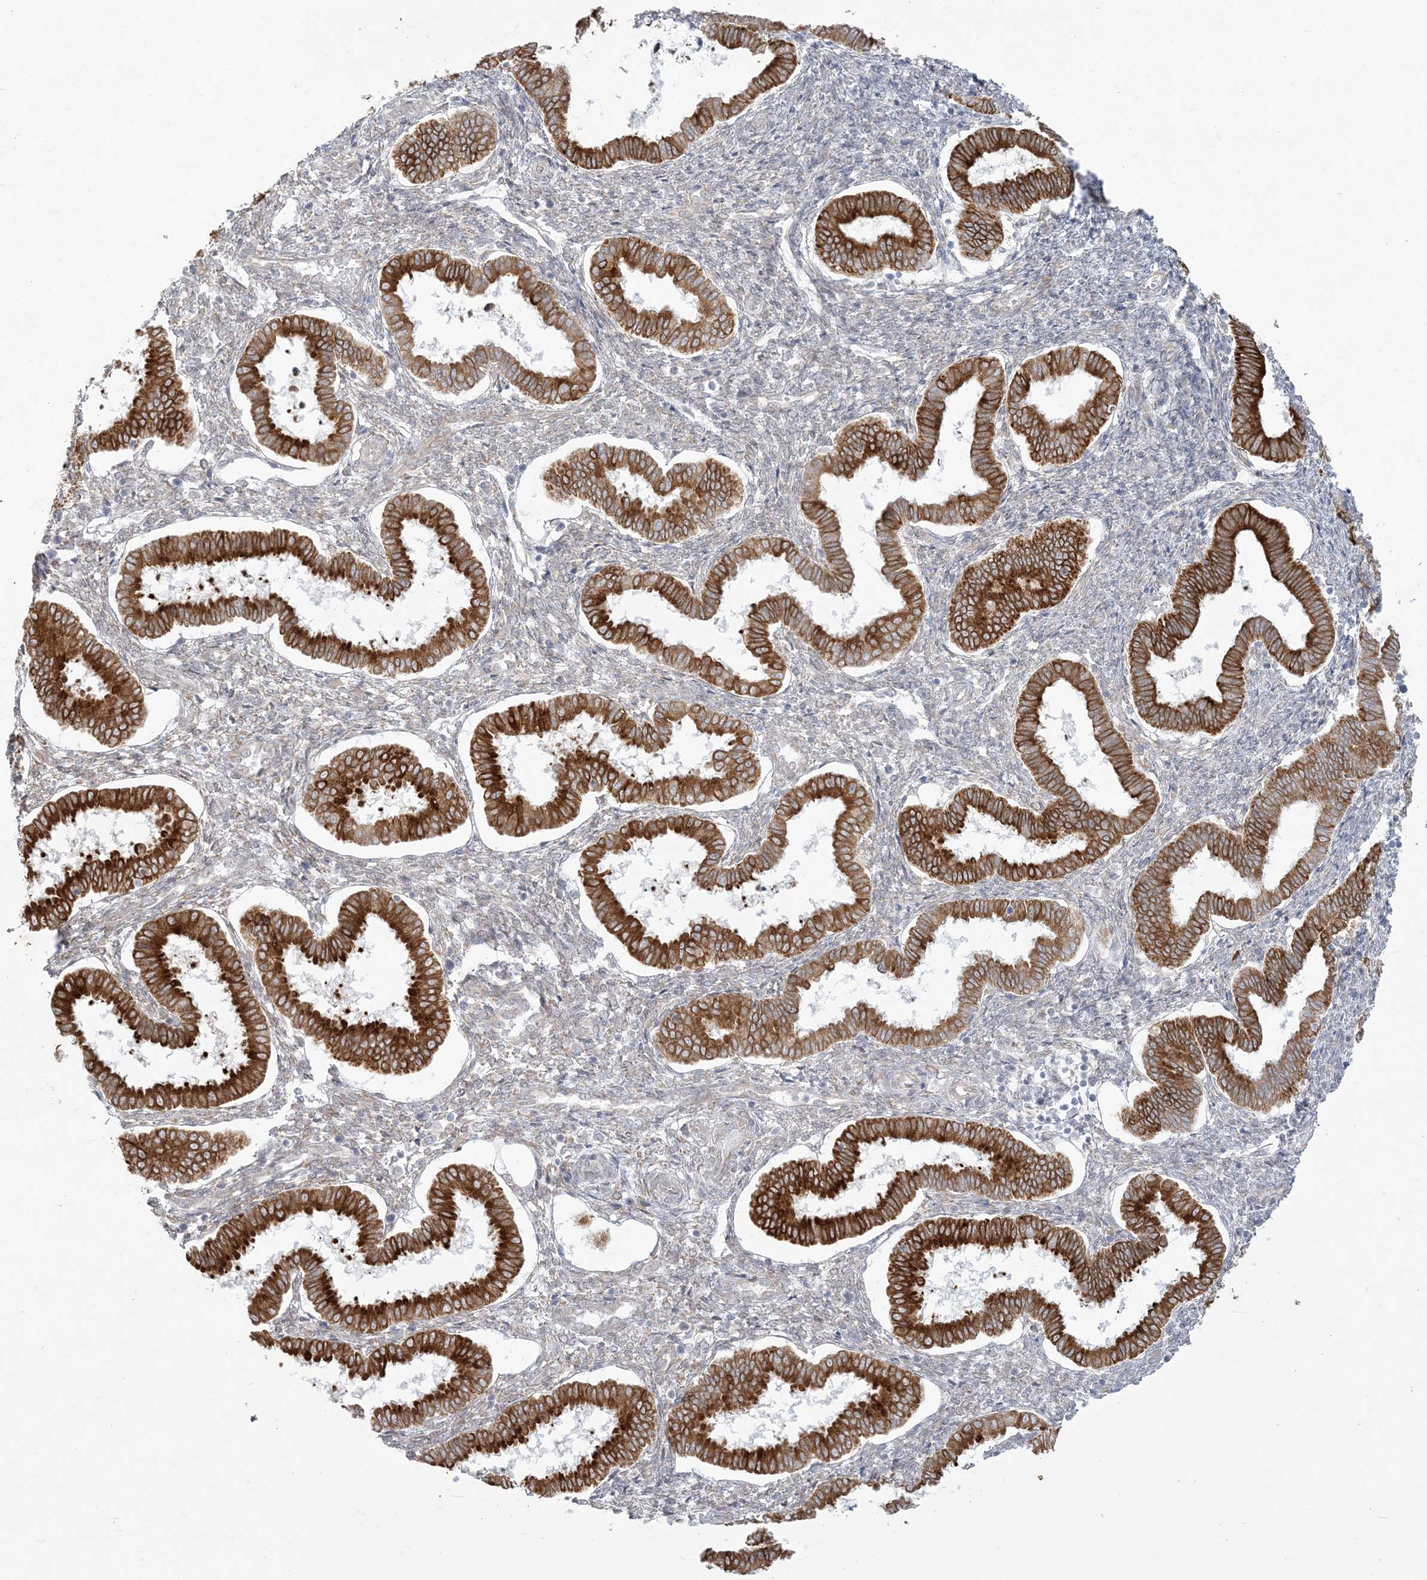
{"staining": {"intensity": "negative", "quantity": "none", "location": "none"}, "tissue": "endometrium", "cell_type": "Cells in endometrial stroma", "image_type": "normal", "snomed": [{"axis": "morphology", "description": "Normal tissue, NOS"}, {"axis": "topography", "description": "Endometrium"}], "caption": "IHC micrograph of benign endometrium: endometrium stained with DAB (3,3'-diaminobenzidine) demonstrates no significant protein expression in cells in endometrial stroma.", "gene": "ZC3H6", "patient": {"sex": "female", "age": 24}}